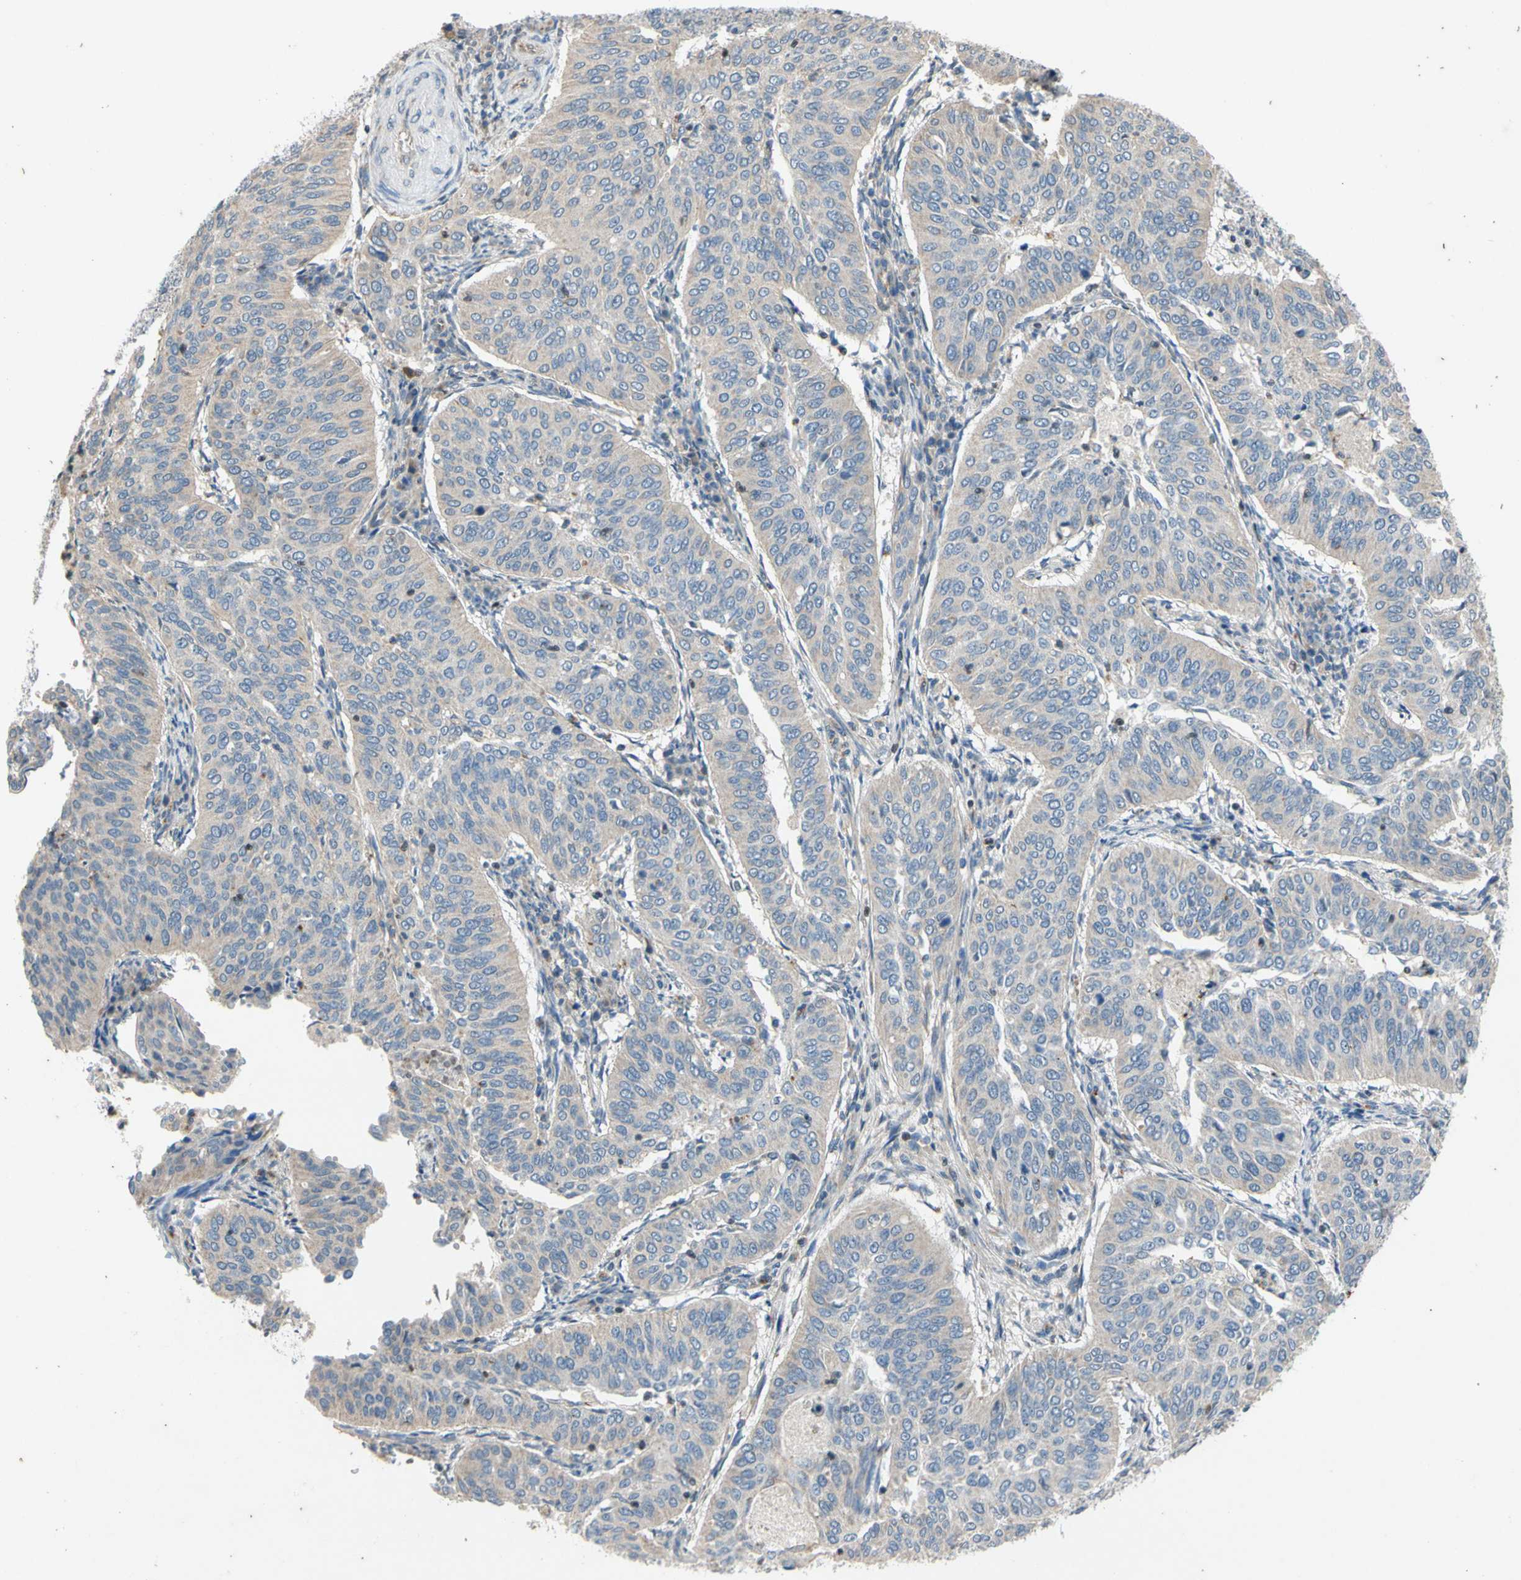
{"staining": {"intensity": "weak", "quantity": ">75%", "location": "cytoplasmic/membranous"}, "tissue": "cervical cancer", "cell_type": "Tumor cells", "image_type": "cancer", "snomed": [{"axis": "morphology", "description": "Normal tissue, NOS"}, {"axis": "morphology", "description": "Squamous cell carcinoma, NOS"}, {"axis": "topography", "description": "Cervix"}], "caption": "DAB (3,3'-diaminobenzidine) immunohistochemical staining of human cervical squamous cell carcinoma displays weak cytoplasmic/membranous protein expression in approximately >75% of tumor cells. (IHC, brightfield microscopy, high magnification).", "gene": "TBX21", "patient": {"sex": "female", "age": 39}}